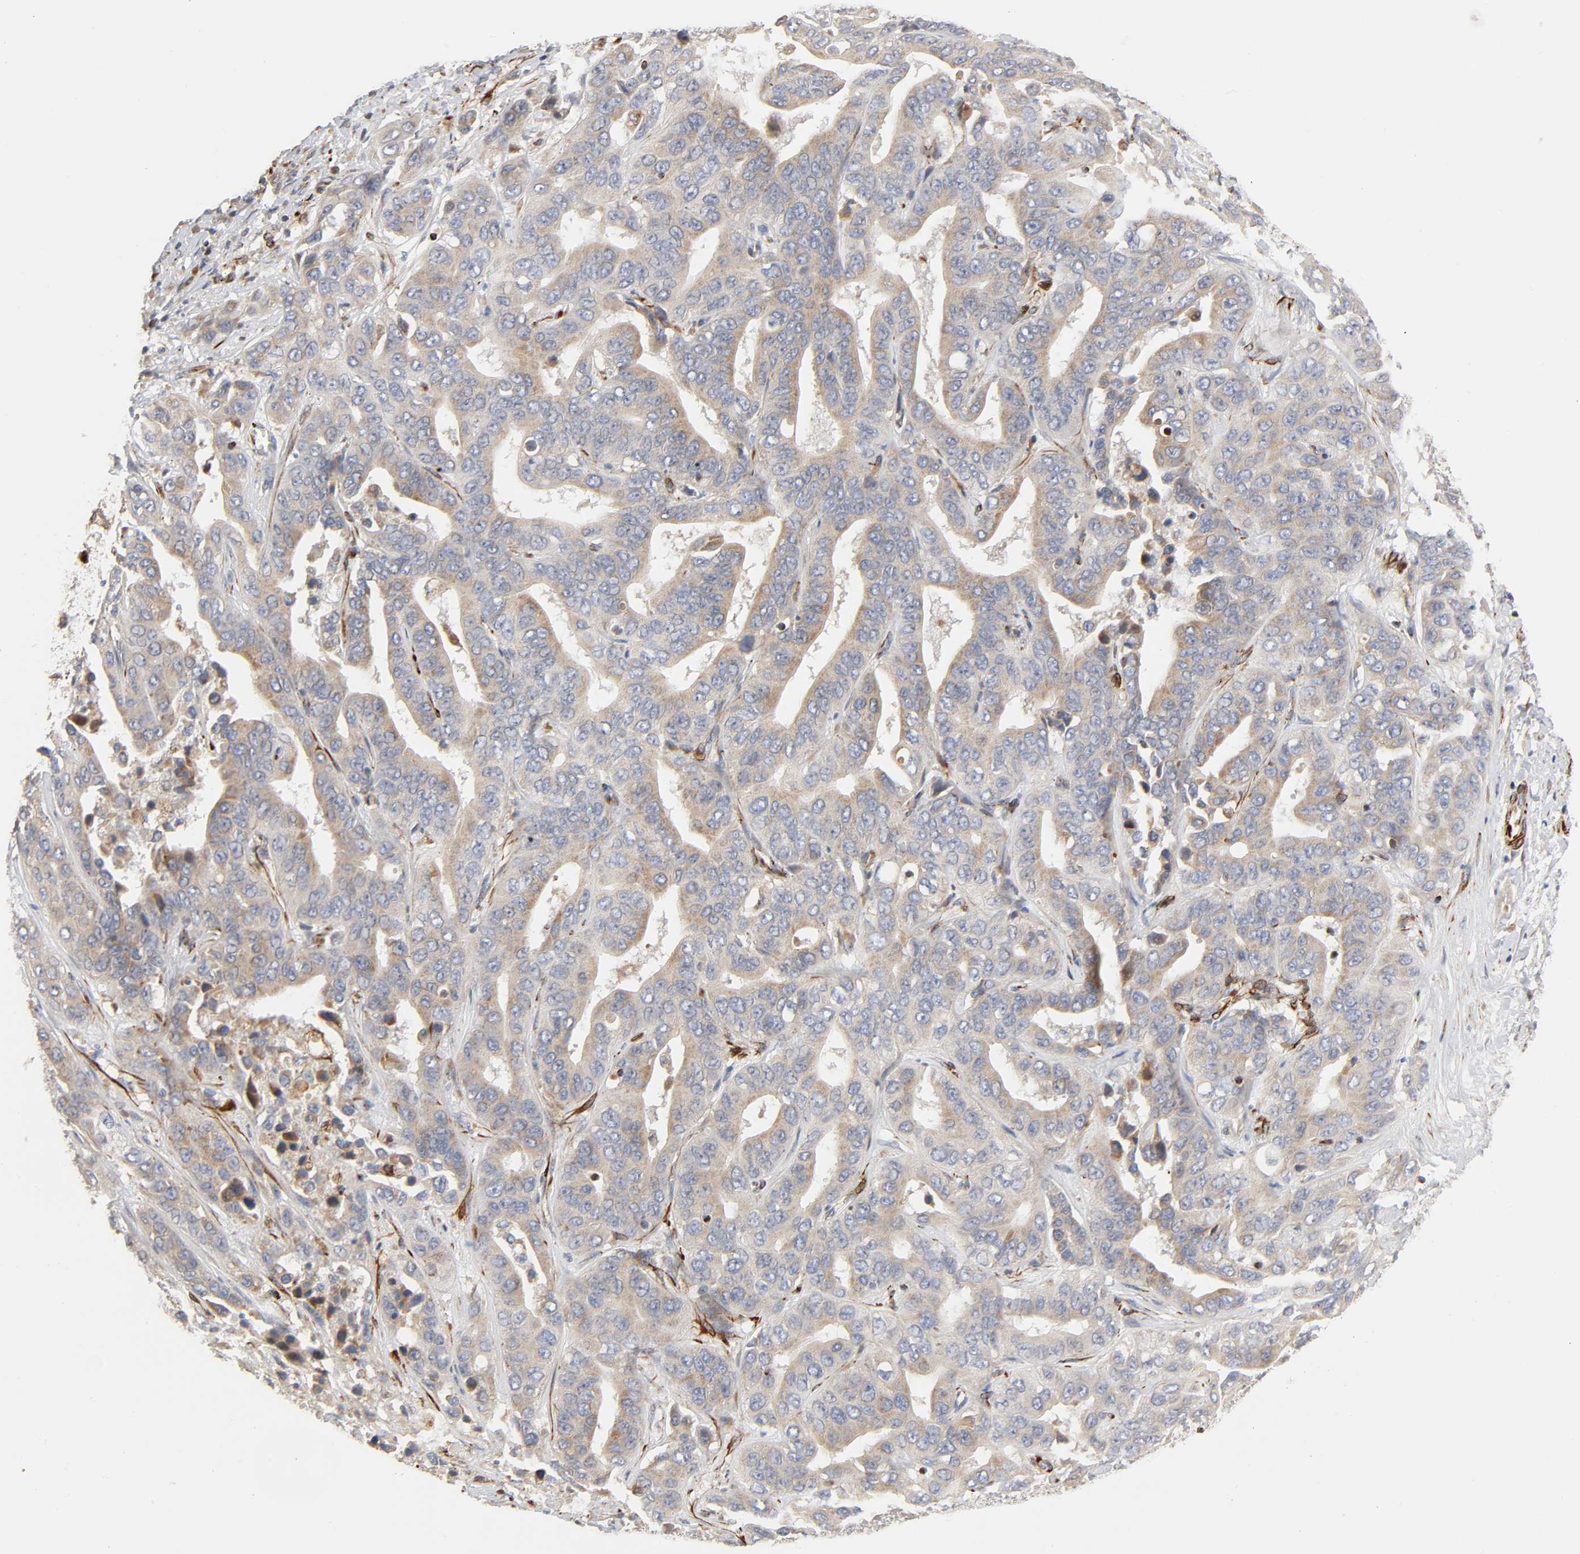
{"staining": {"intensity": "moderate", "quantity": ">75%", "location": "cytoplasmic/membranous"}, "tissue": "liver cancer", "cell_type": "Tumor cells", "image_type": "cancer", "snomed": [{"axis": "morphology", "description": "Cholangiocarcinoma"}, {"axis": "topography", "description": "Liver"}], "caption": "Protein staining reveals moderate cytoplasmic/membranous expression in approximately >75% of tumor cells in liver cholangiocarcinoma.", "gene": "FAM118A", "patient": {"sex": "female", "age": 52}}